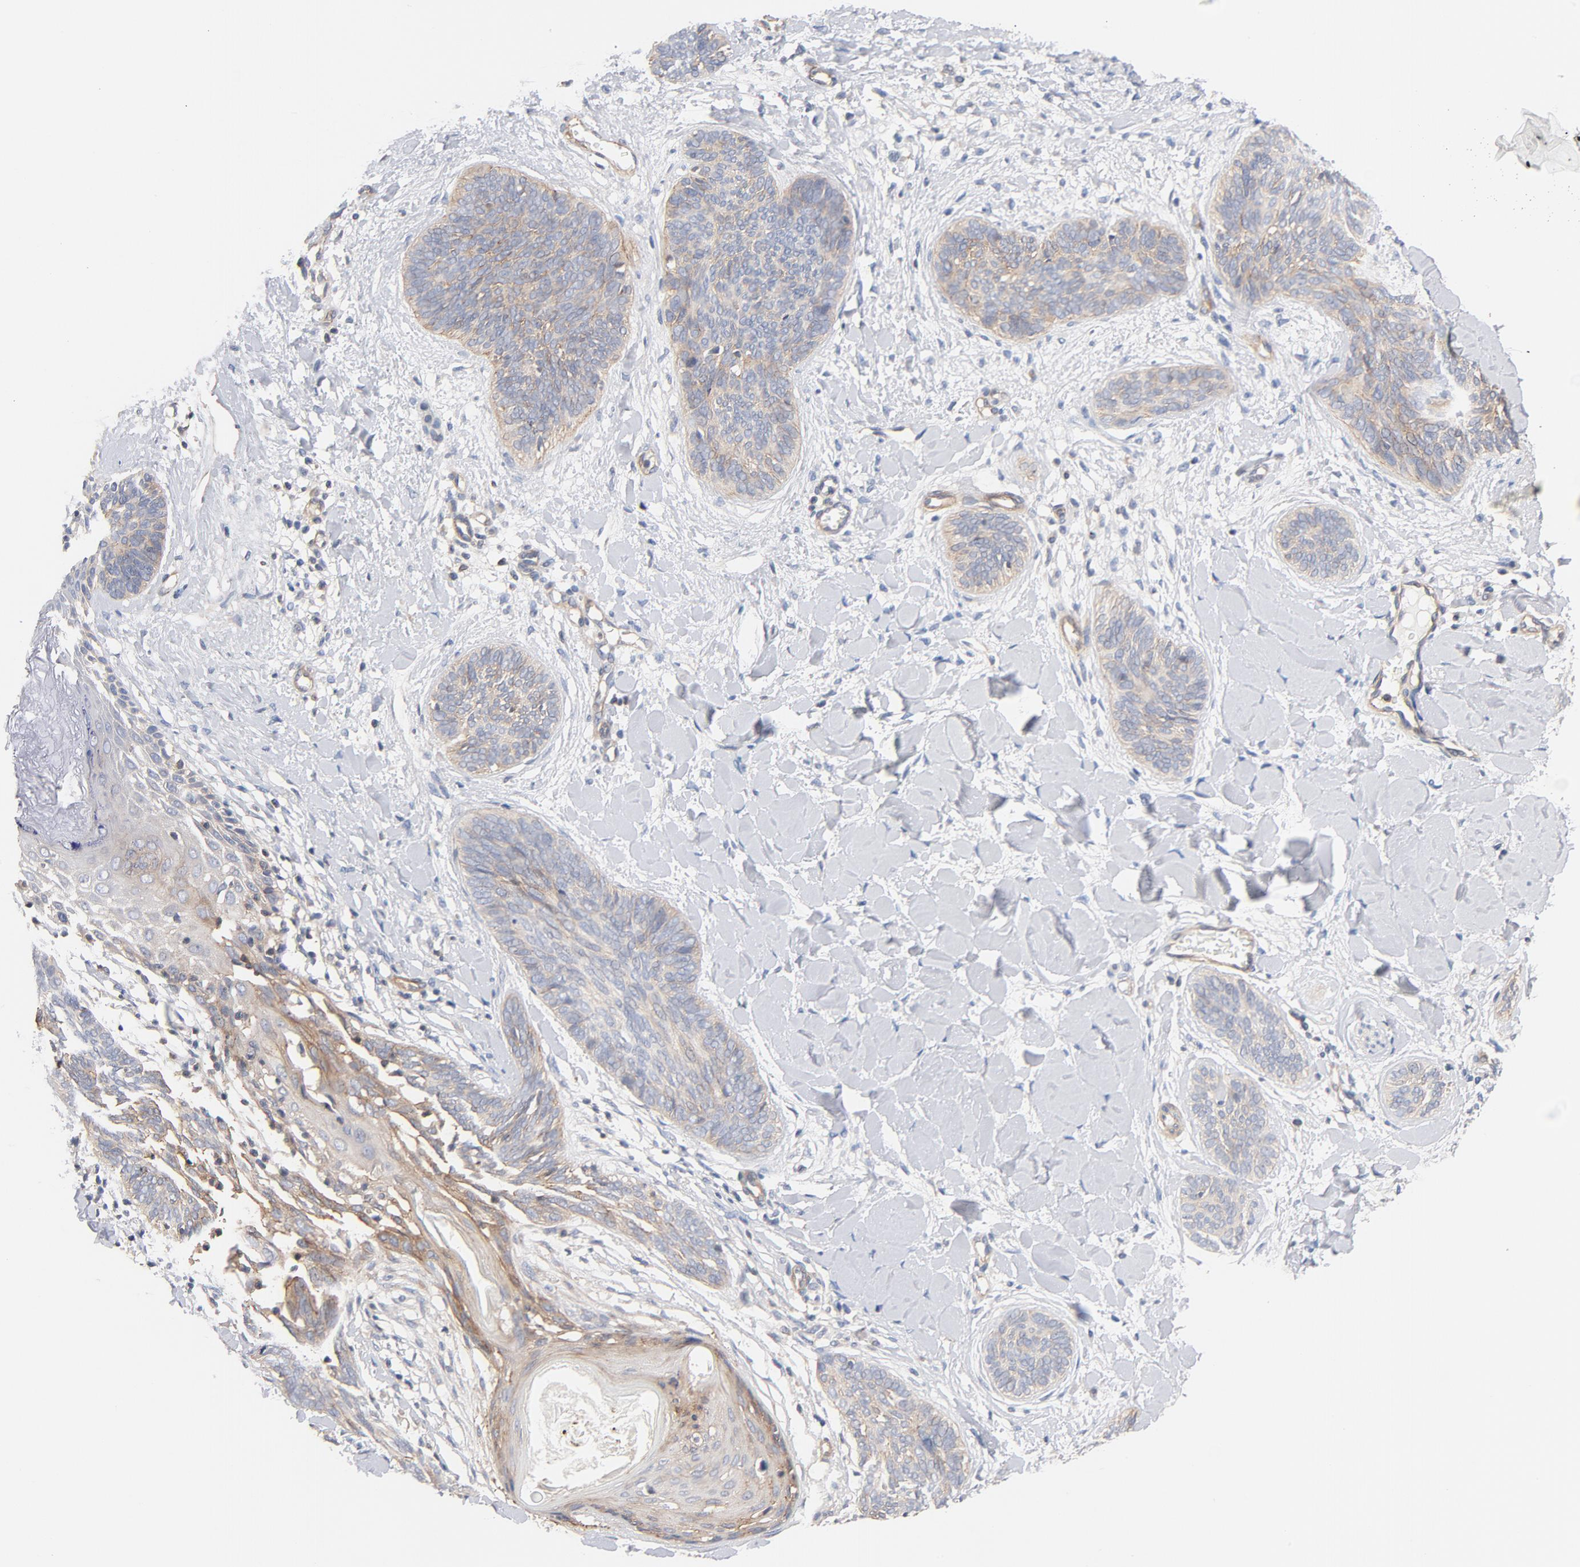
{"staining": {"intensity": "weak", "quantity": "25%-75%", "location": "cytoplasmic/membranous"}, "tissue": "skin cancer", "cell_type": "Tumor cells", "image_type": "cancer", "snomed": [{"axis": "morphology", "description": "Basal cell carcinoma"}, {"axis": "topography", "description": "Skin"}], "caption": "Basal cell carcinoma (skin) stained with immunohistochemistry (IHC) reveals weak cytoplasmic/membranous positivity in about 25%-75% of tumor cells.", "gene": "STRN3", "patient": {"sex": "female", "age": 81}}